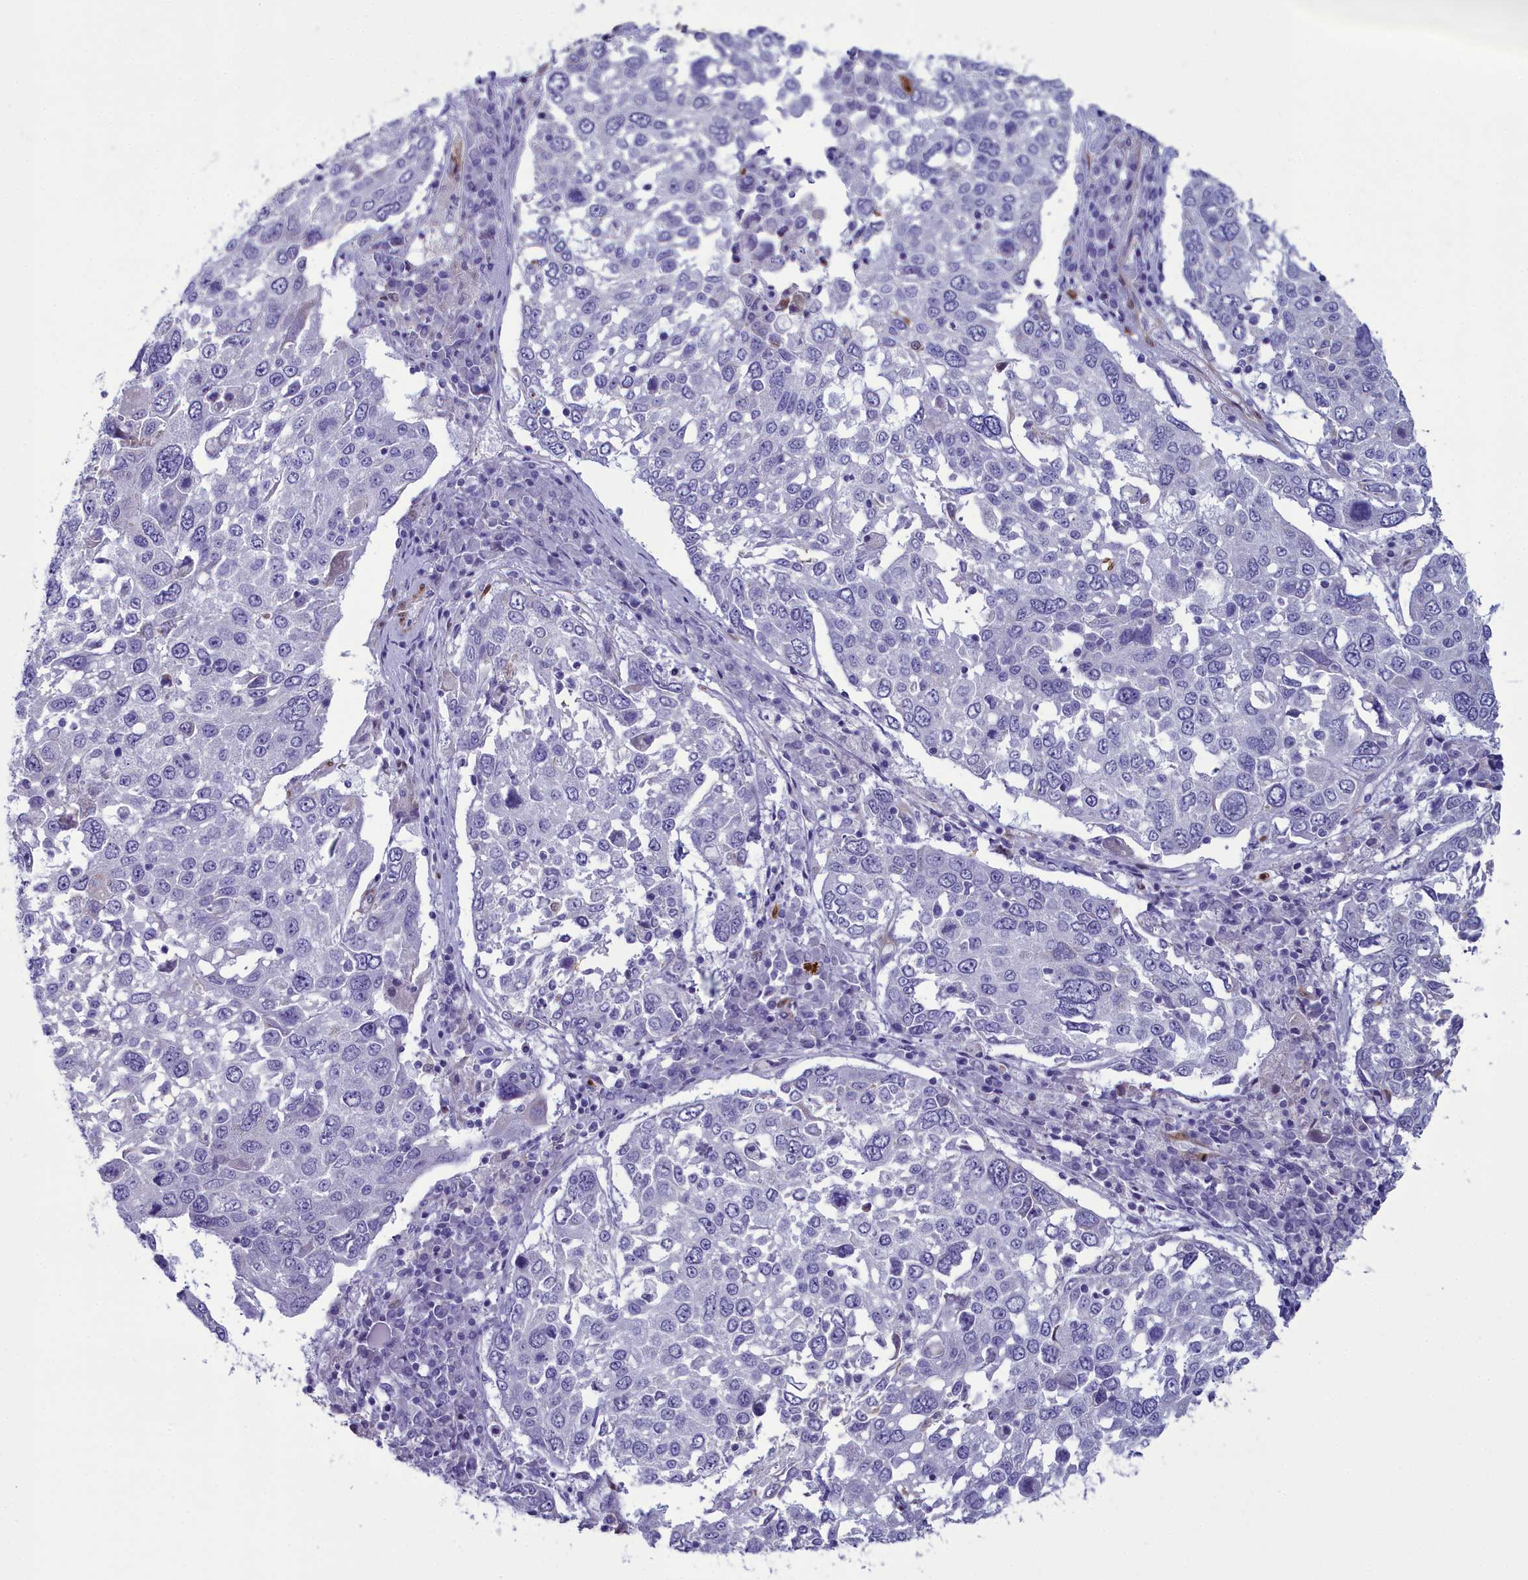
{"staining": {"intensity": "negative", "quantity": "none", "location": "none"}, "tissue": "lung cancer", "cell_type": "Tumor cells", "image_type": "cancer", "snomed": [{"axis": "morphology", "description": "Squamous cell carcinoma, NOS"}, {"axis": "topography", "description": "Lung"}], "caption": "Tumor cells are negative for brown protein staining in squamous cell carcinoma (lung).", "gene": "PPP1R14A", "patient": {"sex": "male", "age": 65}}